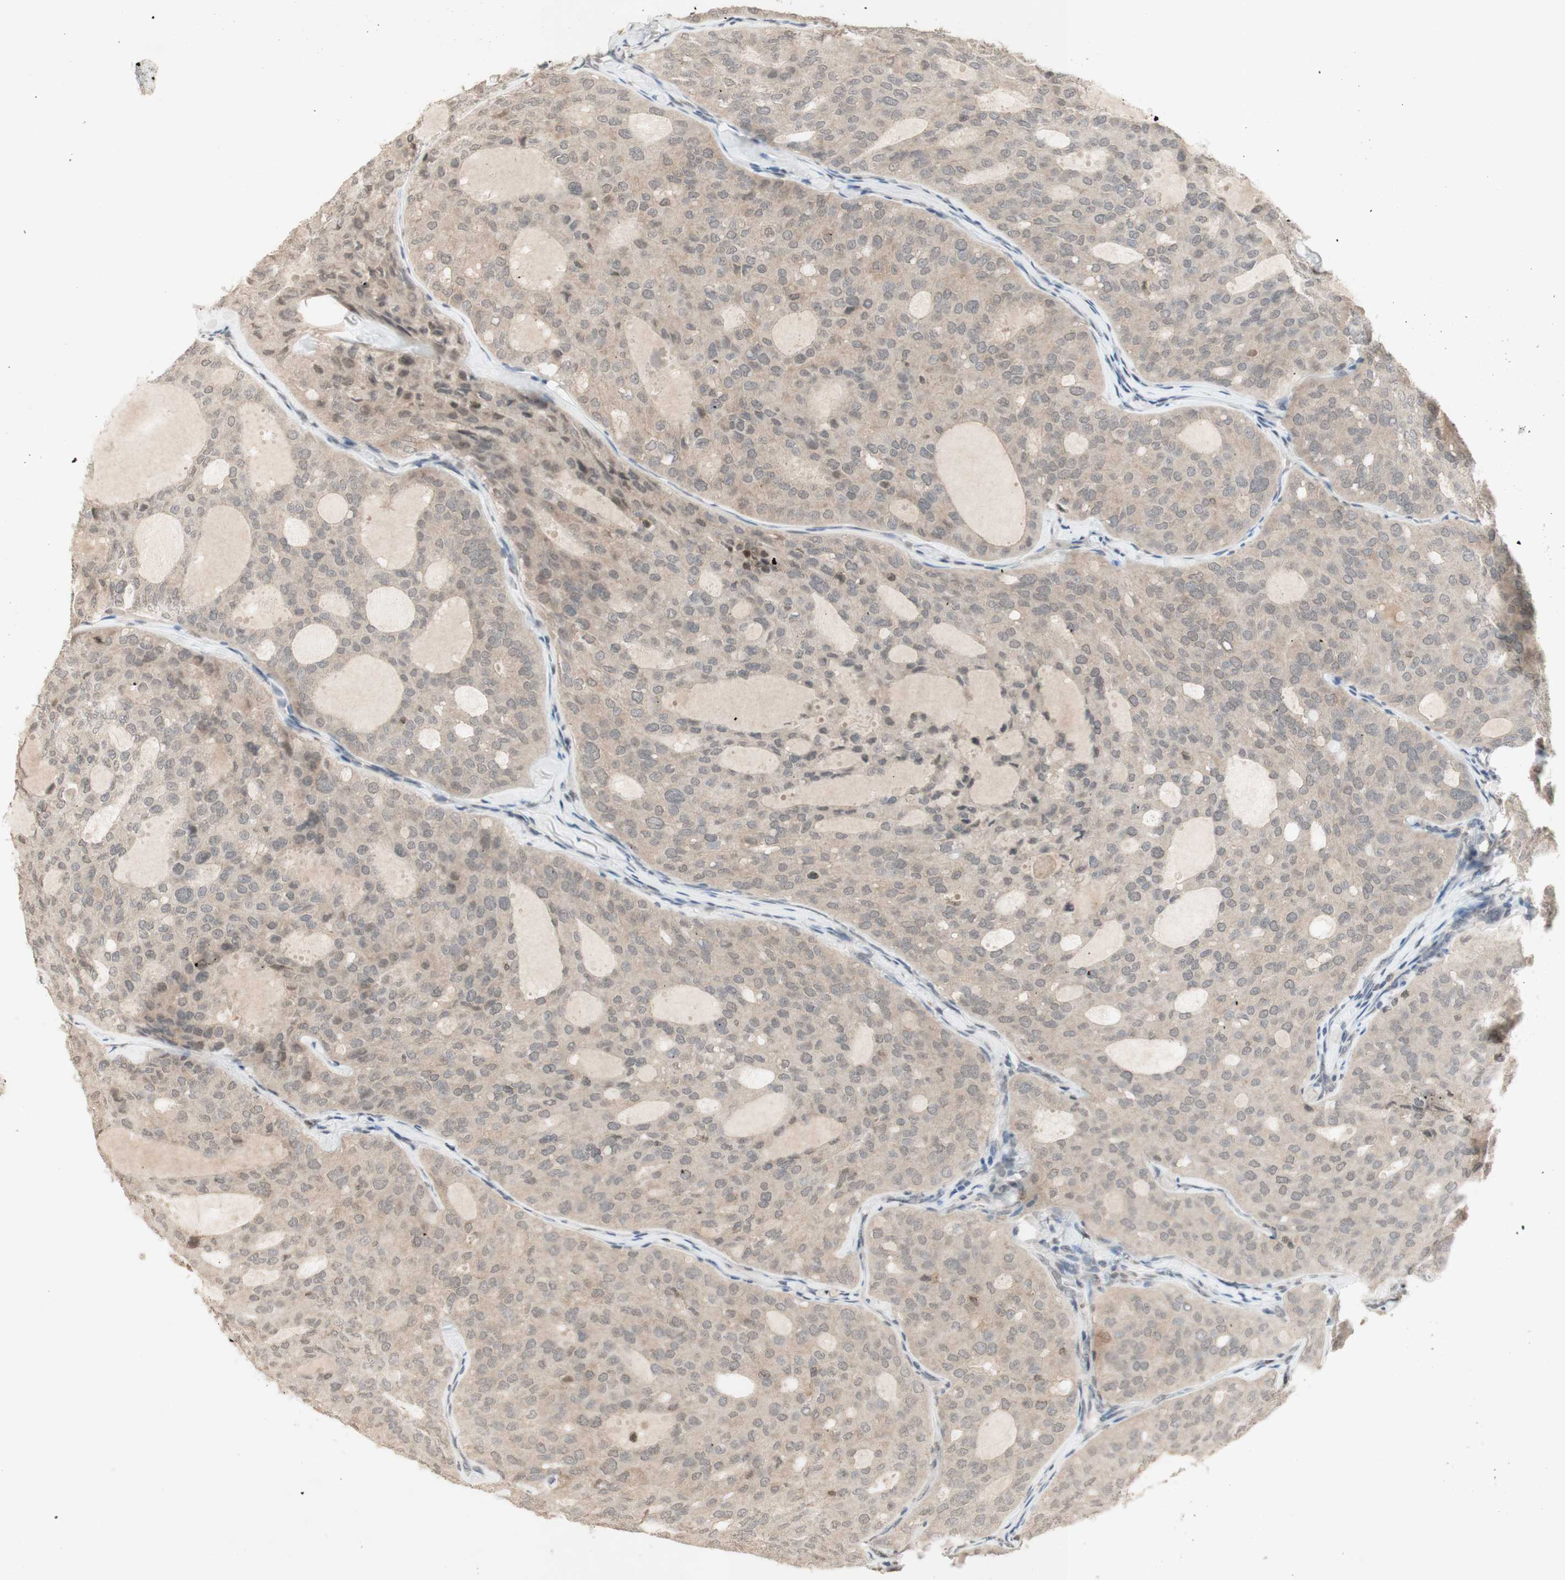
{"staining": {"intensity": "weak", "quantity": ">75%", "location": "cytoplasmic/membranous"}, "tissue": "thyroid cancer", "cell_type": "Tumor cells", "image_type": "cancer", "snomed": [{"axis": "morphology", "description": "Follicular adenoma carcinoma, NOS"}, {"axis": "topography", "description": "Thyroid gland"}], "caption": "A brown stain highlights weak cytoplasmic/membranous positivity of a protein in human thyroid follicular adenoma carcinoma tumor cells. Nuclei are stained in blue.", "gene": "GLI1", "patient": {"sex": "male", "age": 75}}